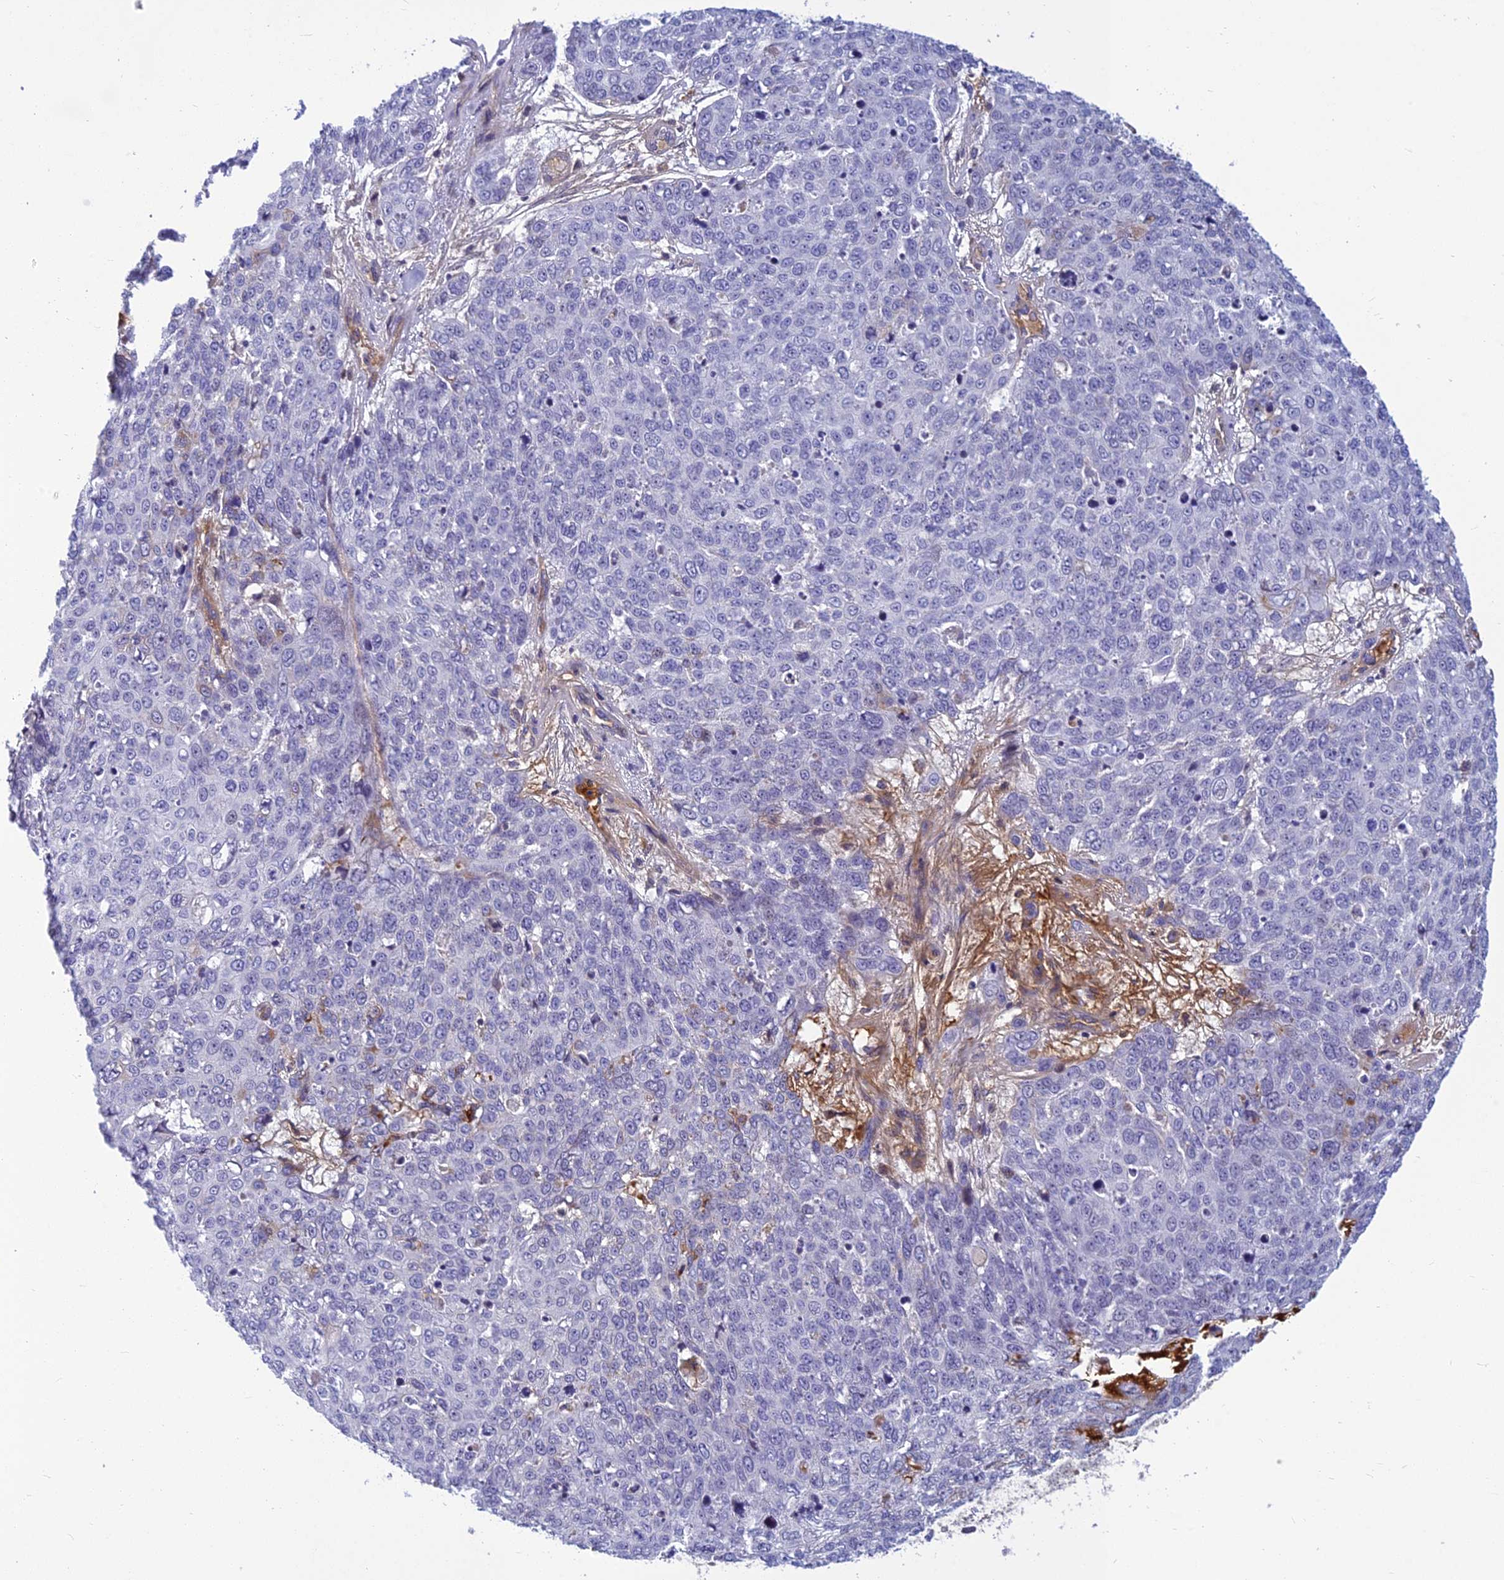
{"staining": {"intensity": "negative", "quantity": "none", "location": "none"}, "tissue": "skin cancer", "cell_type": "Tumor cells", "image_type": "cancer", "snomed": [{"axis": "morphology", "description": "Squamous cell carcinoma, NOS"}, {"axis": "topography", "description": "Skin"}], "caption": "A histopathology image of skin cancer stained for a protein reveals no brown staining in tumor cells. Nuclei are stained in blue.", "gene": "CLEC11A", "patient": {"sex": "male", "age": 71}}